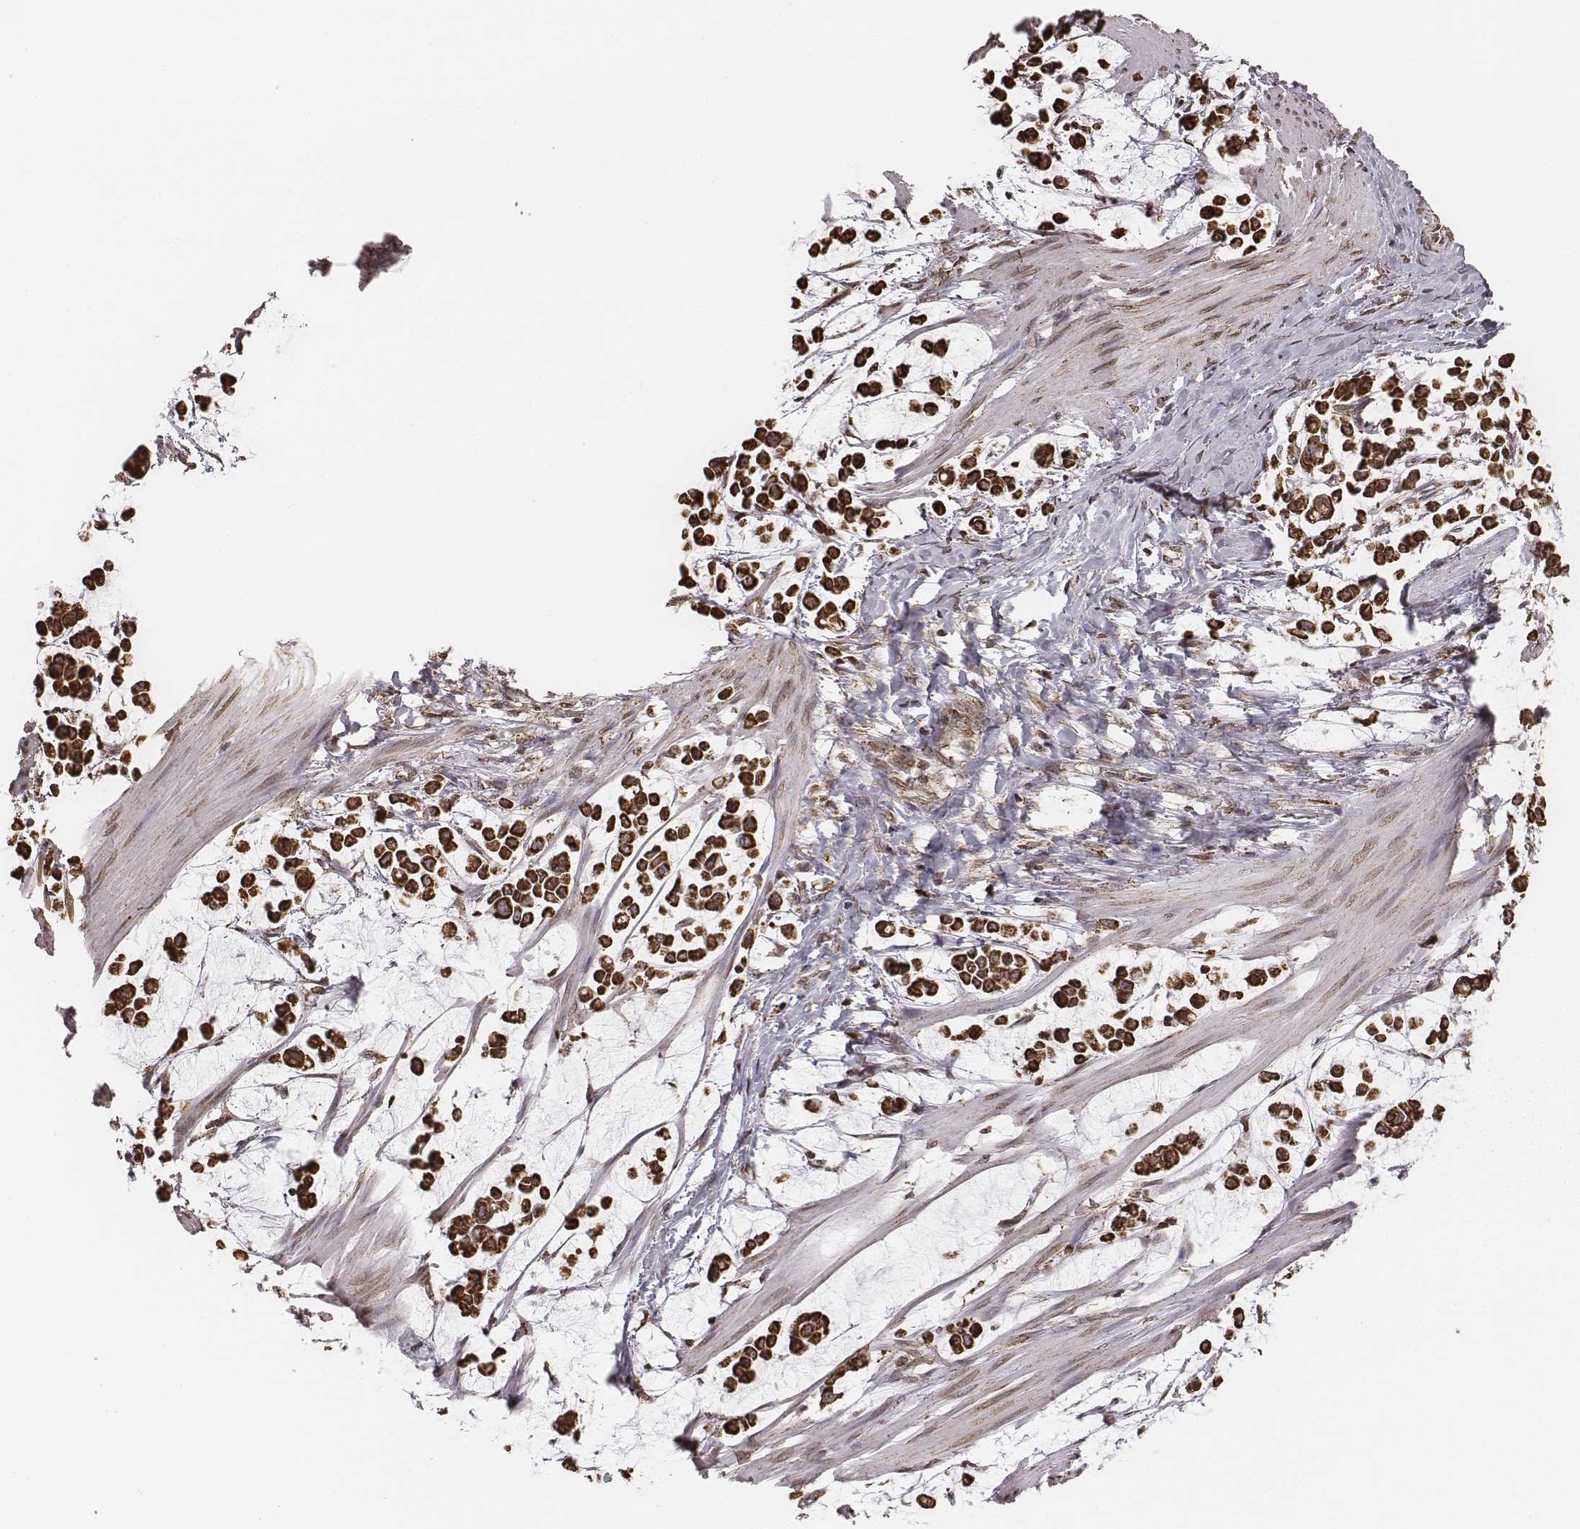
{"staining": {"intensity": "strong", "quantity": ">75%", "location": "cytoplasmic/membranous"}, "tissue": "stomach cancer", "cell_type": "Tumor cells", "image_type": "cancer", "snomed": [{"axis": "morphology", "description": "Adenocarcinoma, NOS"}, {"axis": "topography", "description": "Stomach"}], "caption": "Stomach cancer (adenocarcinoma) stained for a protein shows strong cytoplasmic/membranous positivity in tumor cells.", "gene": "ACOT2", "patient": {"sex": "male", "age": 82}}